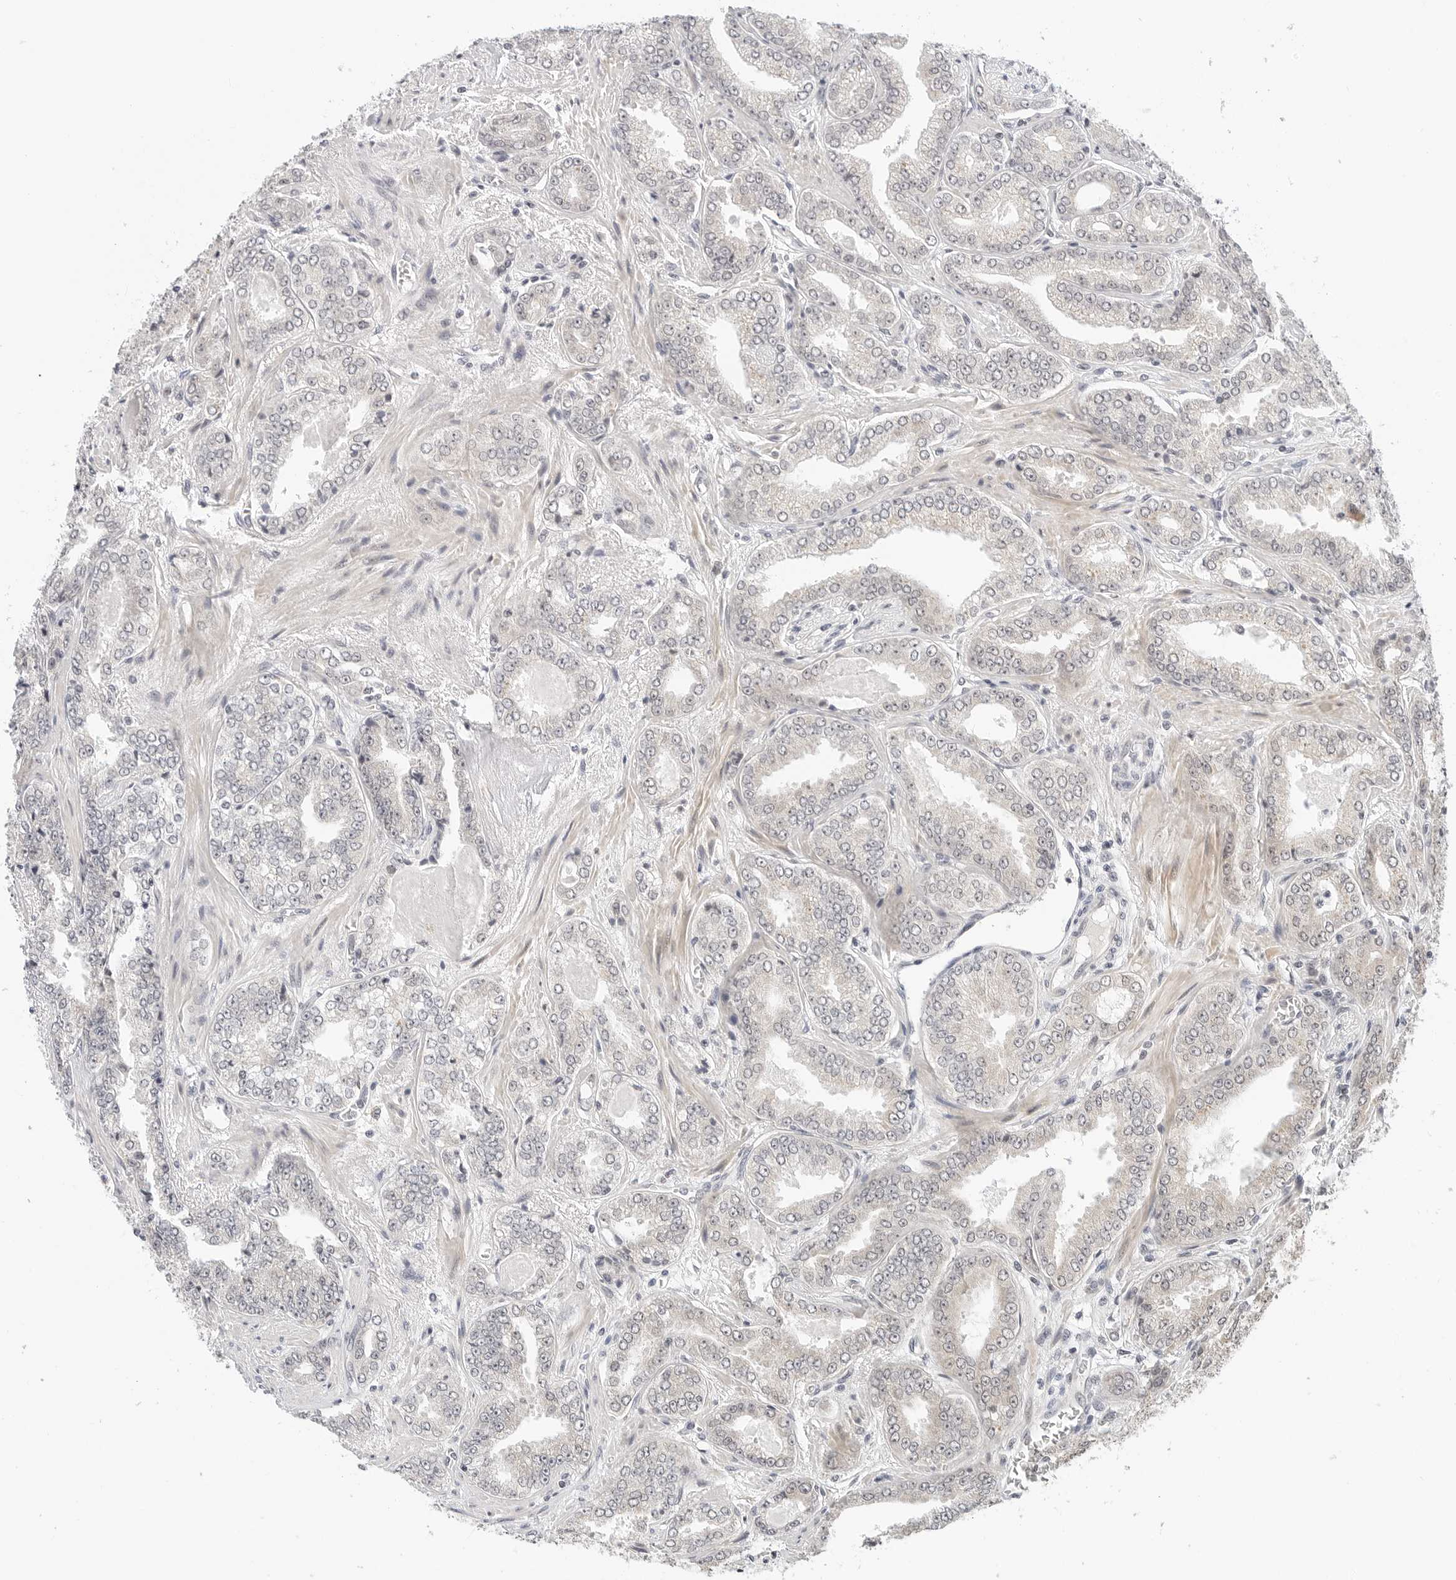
{"staining": {"intensity": "negative", "quantity": "none", "location": "none"}, "tissue": "prostate cancer", "cell_type": "Tumor cells", "image_type": "cancer", "snomed": [{"axis": "morphology", "description": "Adenocarcinoma, High grade"}, {"axis": "topography", "description": "Prostate"}], "caption": "Tumor cells show no significant protein positivity in prostate cancer (high-grade adenocarcinoma).", "gene": "TSEN2", "patient": {"sex": "male", "age": 71}}